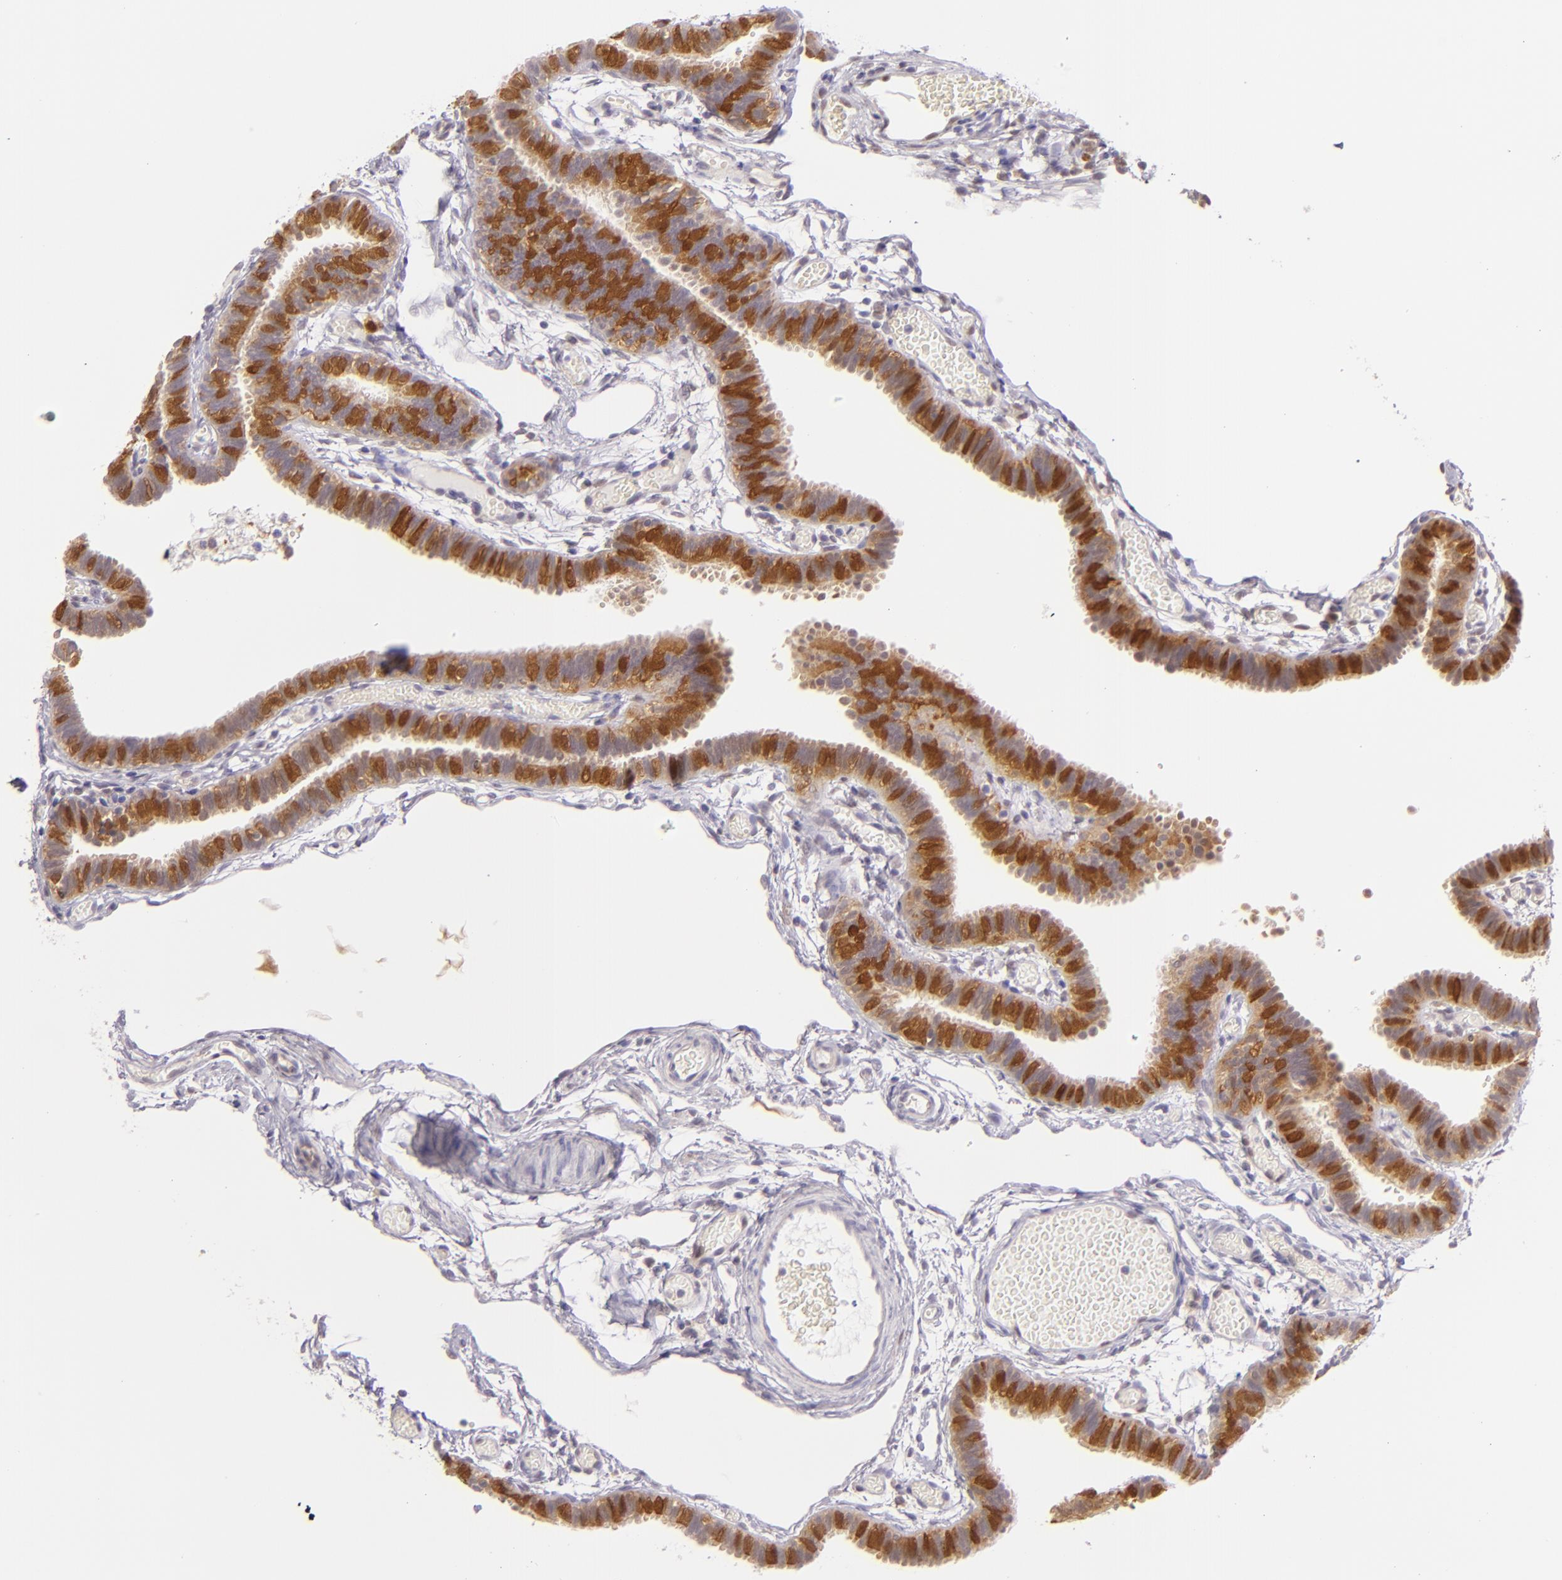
{"staining": {"intensity": "strong", "quantity": ">75%", "location": "cytoplasmic/membranous,nuclear"}, "tissue": "fallopian tube", "cell_type": "Glandular cells", "image_type": "normal", "snomed": [{"axis": "morphology", "description": "Normal tissue, NOS"}, {"axis": "topography", "description": "Fallopian tube"}], "caption": "A high amount of strong cytoplasmic/membranous,nuclear expression is identified in approximately >75% of glandular cells in normal fallopian tube.", "gene": "HSPH1", "patient": {"sex": "female", "age": 29}}